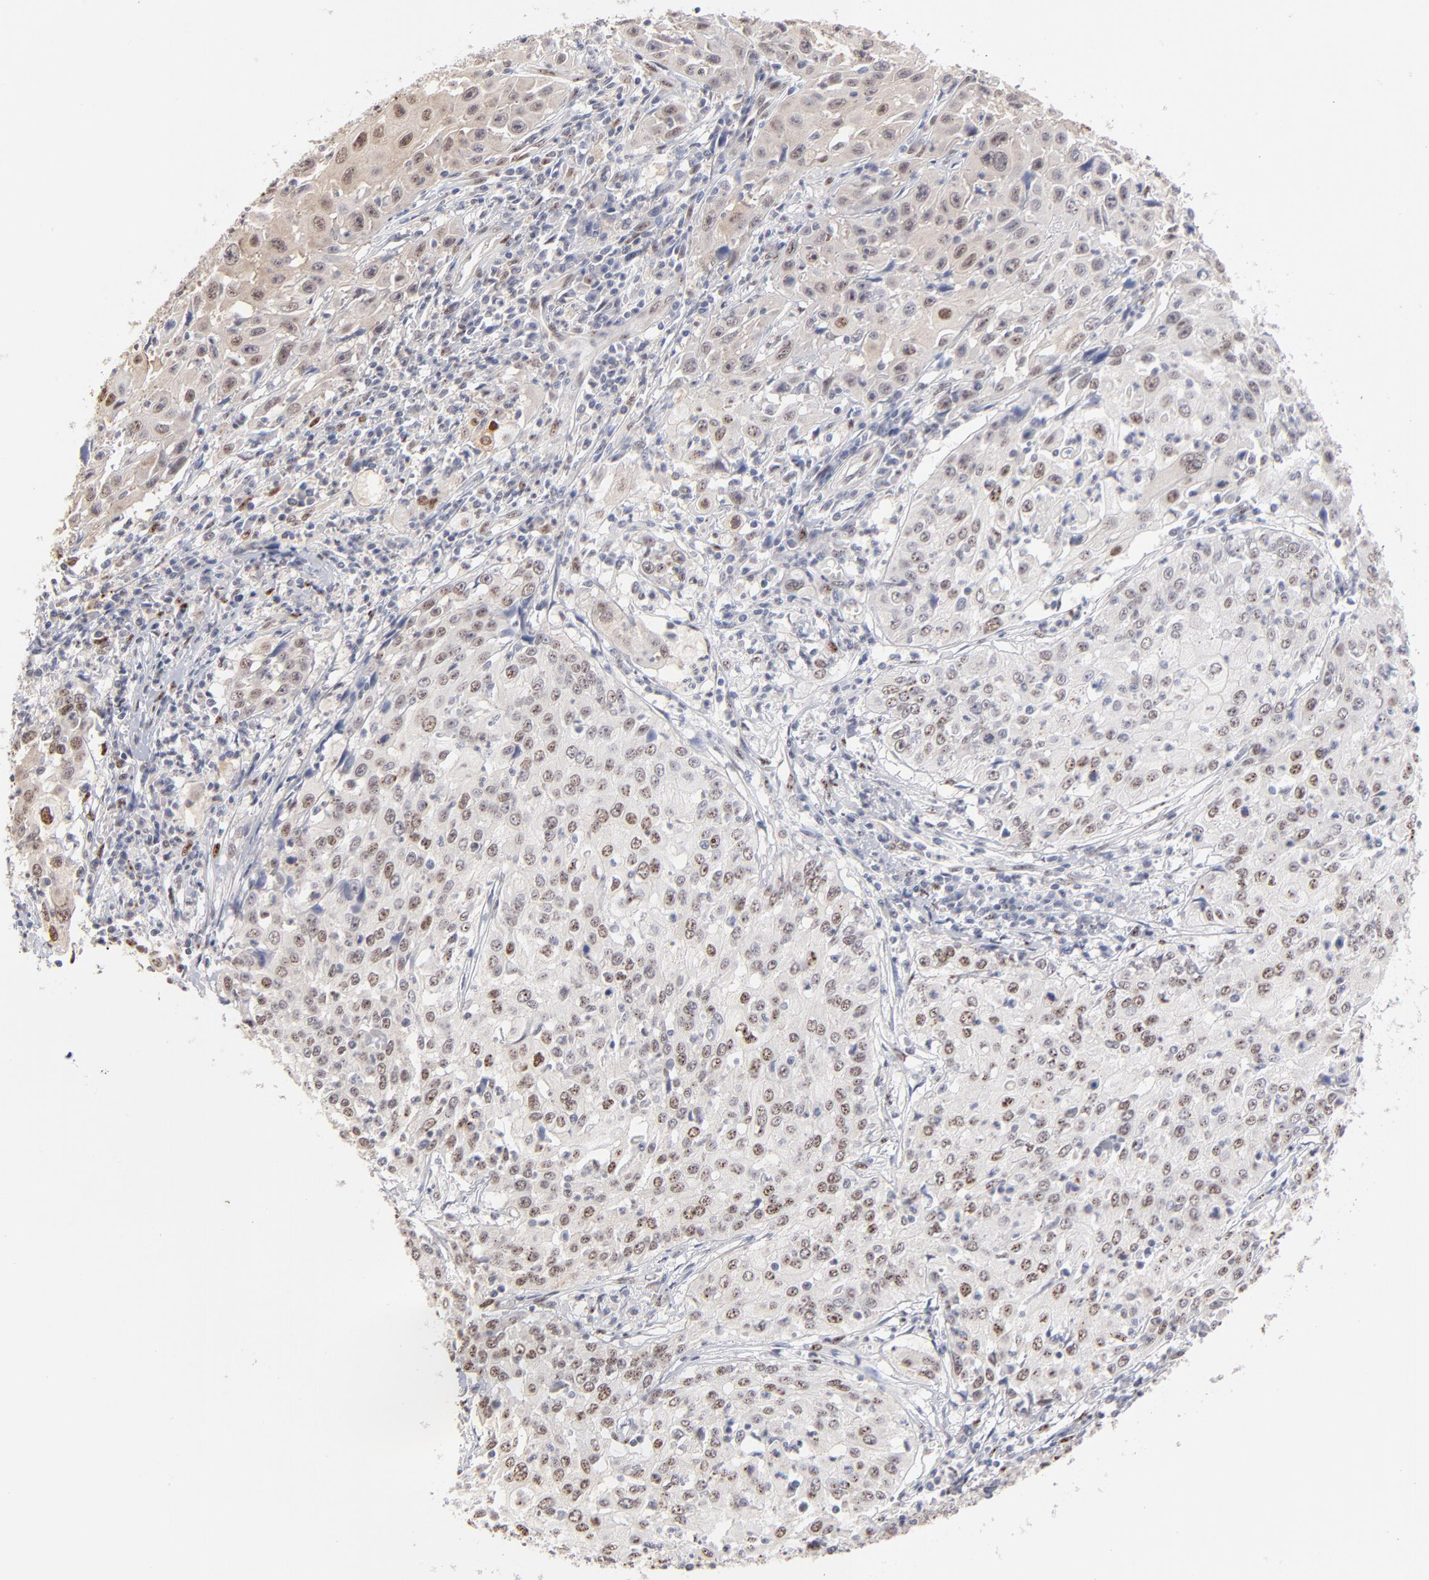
{"staining": {"intensity": "weak", "quantity": "25%-75%", "location": "cytoplasmic/membranous,nuclear"}, "tissue": "cervical cancer", "cell_type": "Tumor cells", "image_type": "cancer", "snomed": [{"axis": "morphology", "description": "Squamous cell carcinoma, NOS"}, {"axis": "topography", "description": "Cervix"}], "caption": "Cervical cancer (squamous cell carcinoma) tissue shows weak cytoplasmic/membranous and nuclear staining in approximately 25%-75% of tumor cells, visualized by immunohistochemistry. (IHC, brightfield microscopy, high magnification).", "gene": "STAT3", "patient": {"sex": "female", "age": 39}}